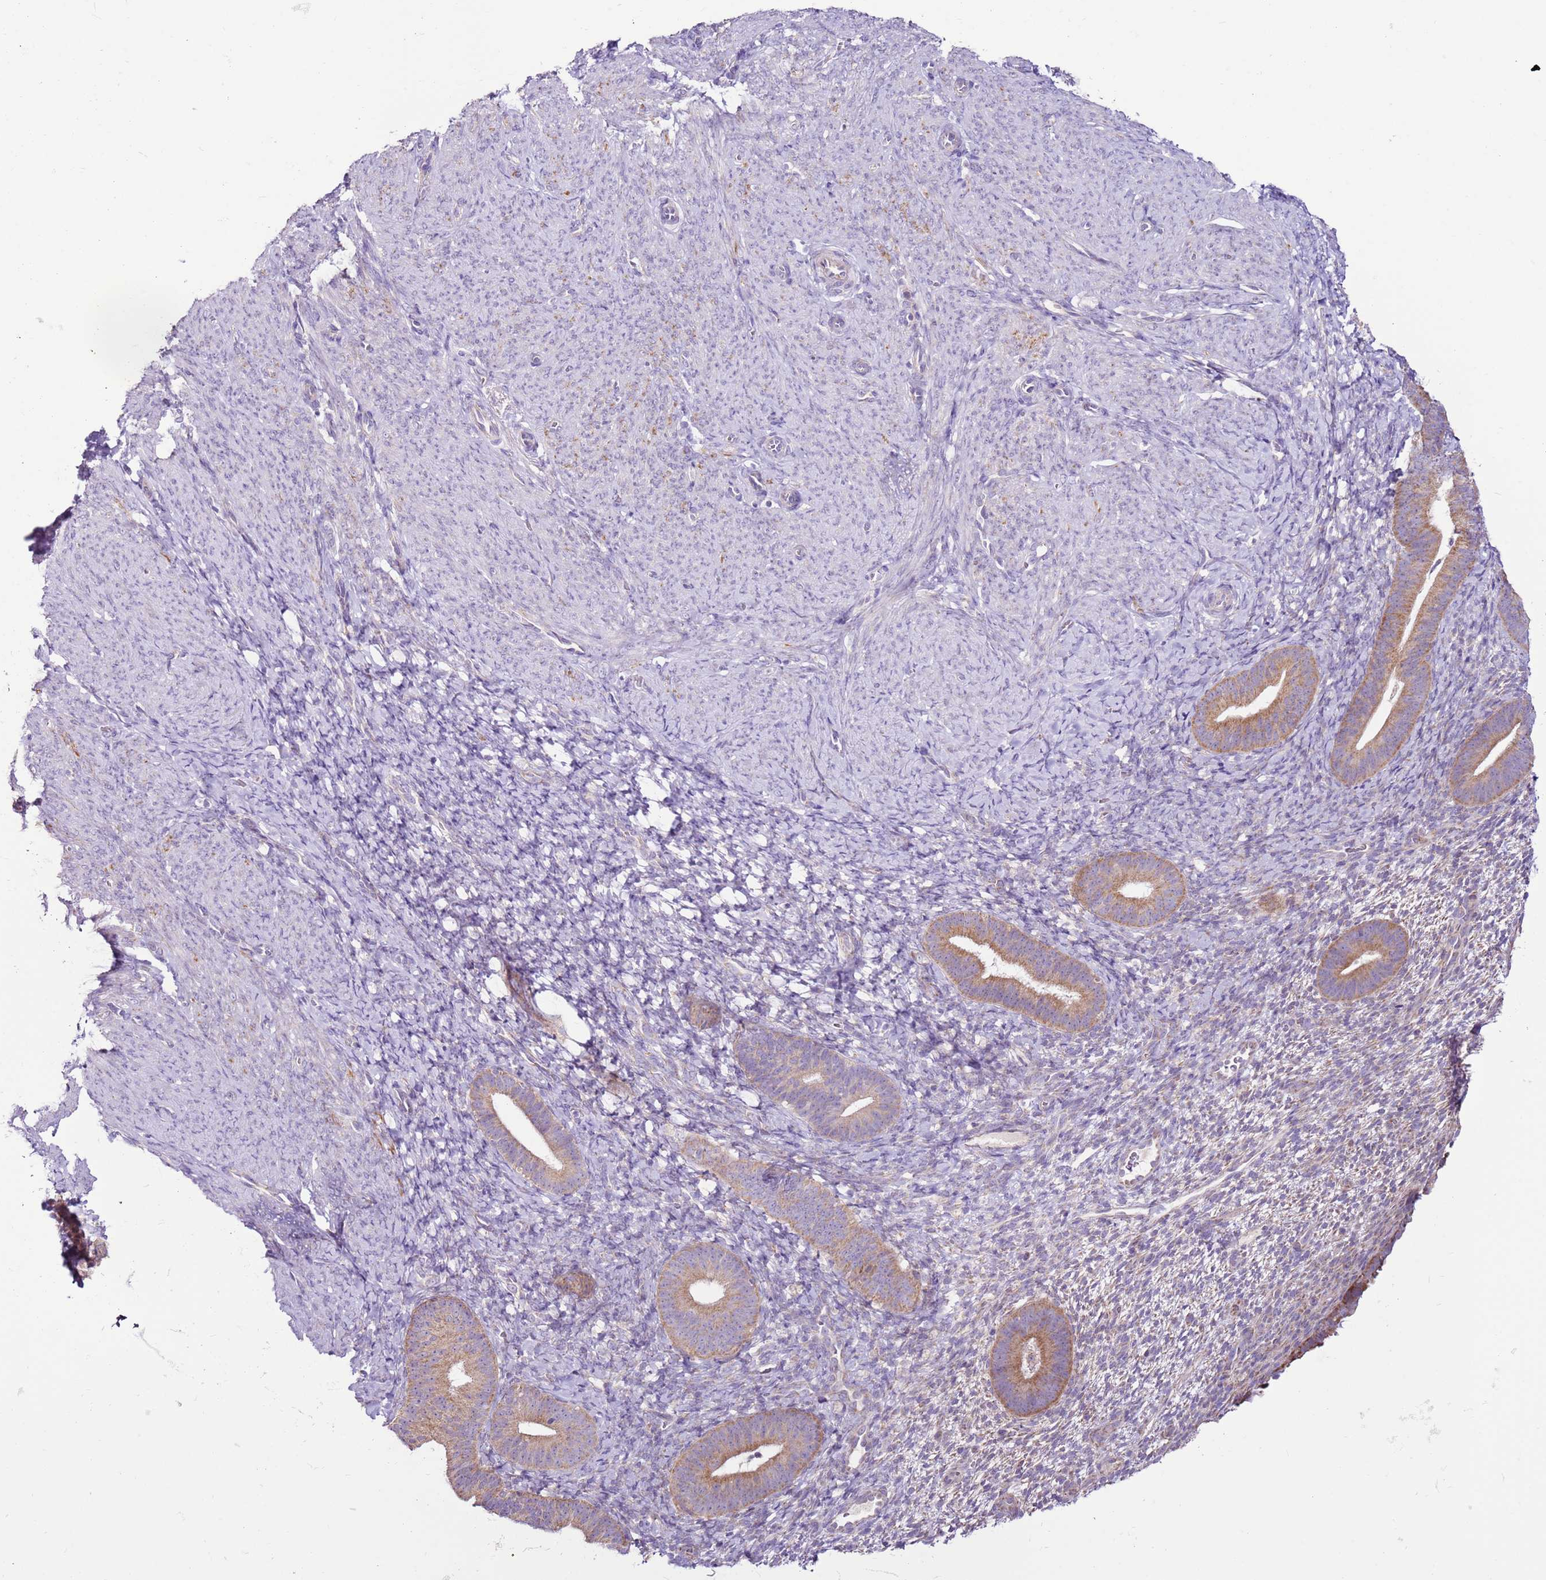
{"staining": {"intensity": "negative", "quantity": "none", "location": "none"}, "tissue": "endometrium", "cell_type": "Cells in endometrial stroma", "image_type": "normal", "snomed": [{"axis": "morphology", "description": "Normal tissue, NOS"}, {"axis": "topography", "description": "Endometrium"}], "caption": "DAB immunohistochemical staining of normal human endometrium displays no significant staining in cells in endometrial stroma. Nuclei are stained in blue.", "gene": "MRPL36", "patient": {"sex": "female", "age": 65}}